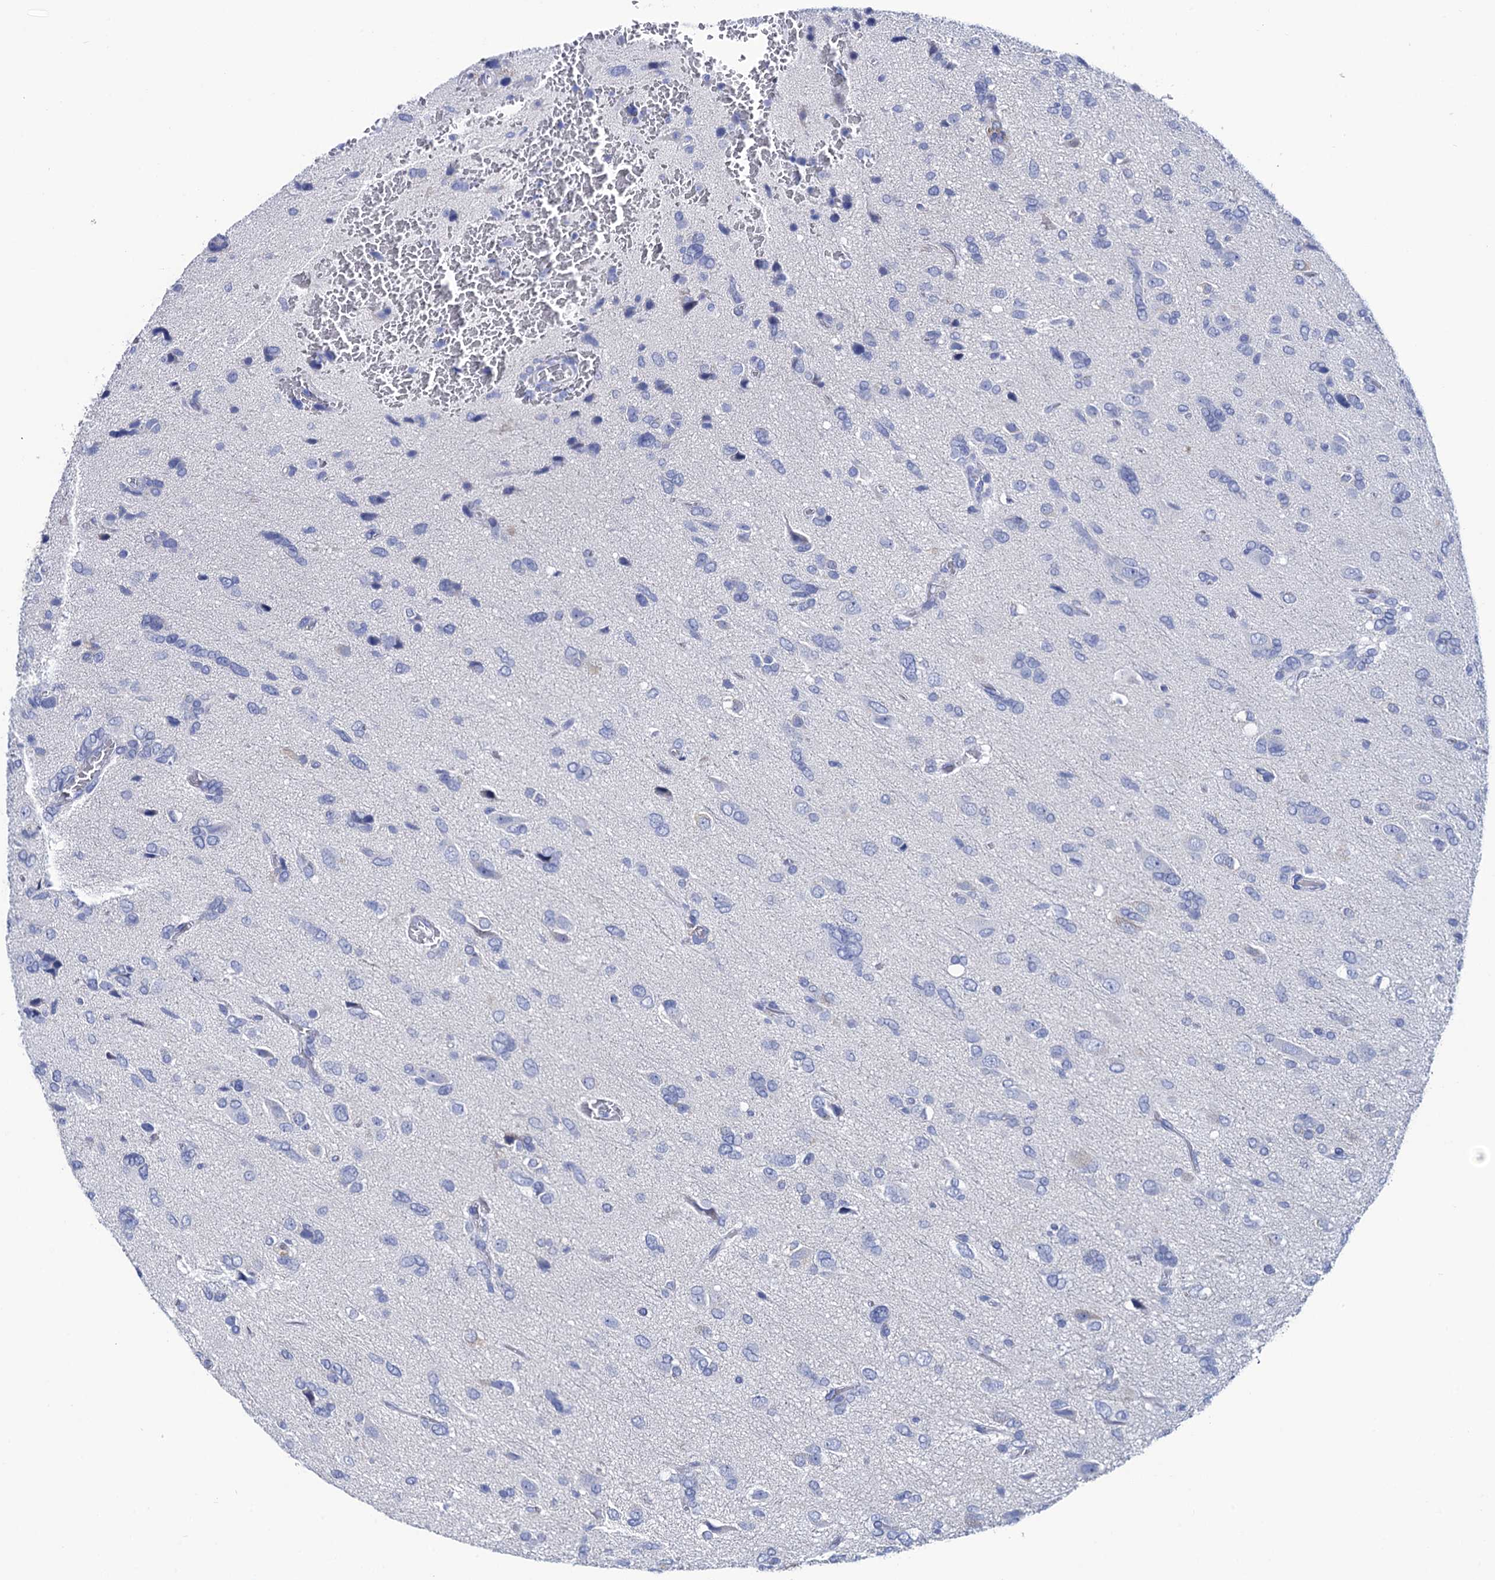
{"staining": {"intensity": "negative", "quantity": "none", "location": "none"}, "tissue": "glioma", "cell_type": "Tumor cells", "image_type": "cancer", "snomed": [{"axis": "morphology", "description": "Glioma, malignant, High grade"}, {"axis": "topography", "description": "Brain"}], "caption": "Immunohistochemical staining of human high-grade glioma (malignant) shows no significant expression in tumor cells. (IHC, brightfield microscopy, high magnification).", "gene": "RAB3IP", "patient": {"sex": "female", "age": 59}}